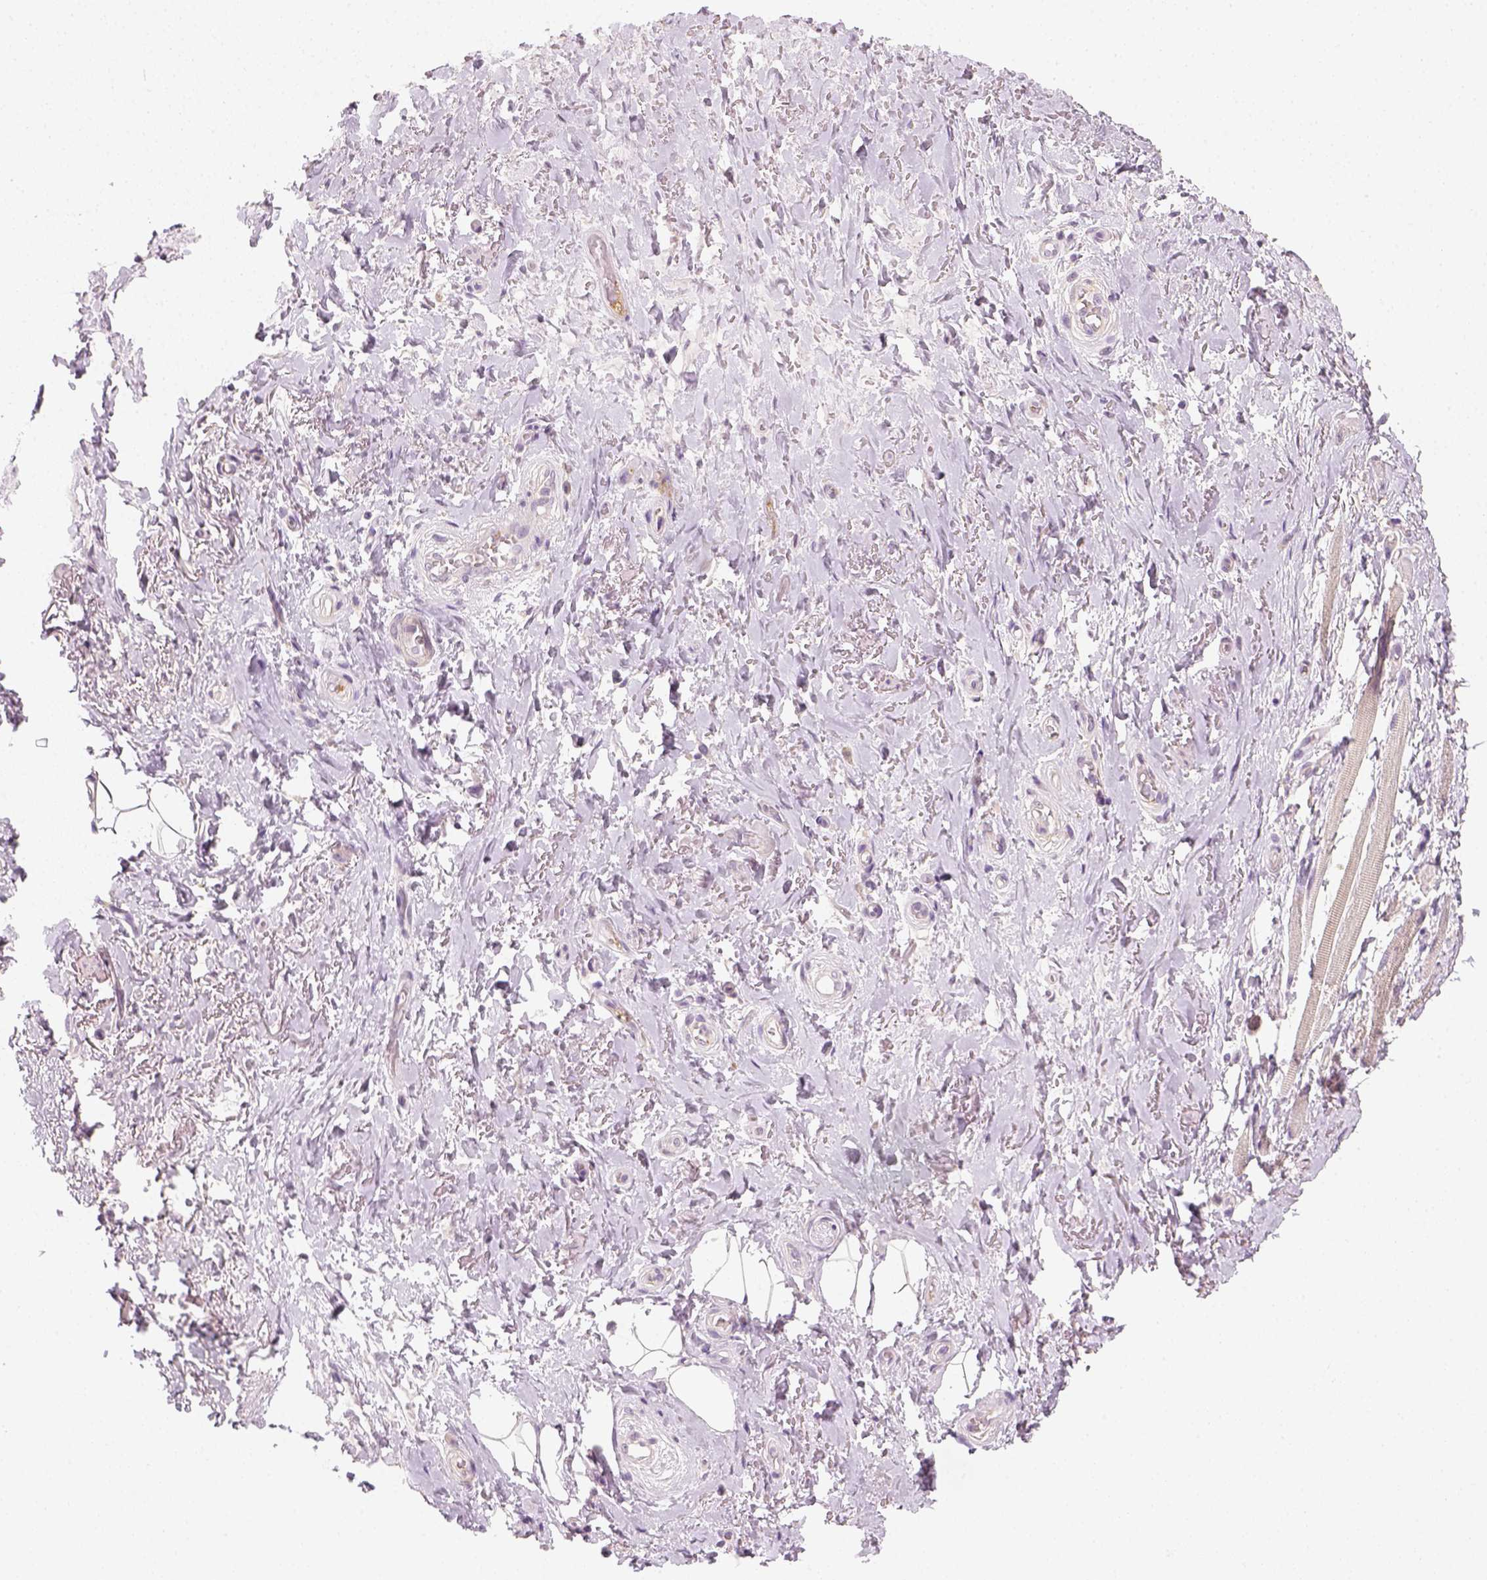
{"staining": {"intensity": "negative", "quantity": "none", "location": "none"}, "tissue": "adipose tissue", "cell_type": "Adipocytes", "image_type": "normal", "snomed": [{"axis": "morphology", "description": "Normal tissue, NOS"}, {"axis": "topography", "description": "Anal"}, {"axis": "topography", "description": "Peripheral nerve tissue"}], "caption": "Immunohistochemistry (IHC) micrograph of unremarkable human adipose tissue stained for a protein (brown), which displays no staining in adipocytes.", "gene": "FAM163B", "patient": {"sex": "male", "age": 53}}